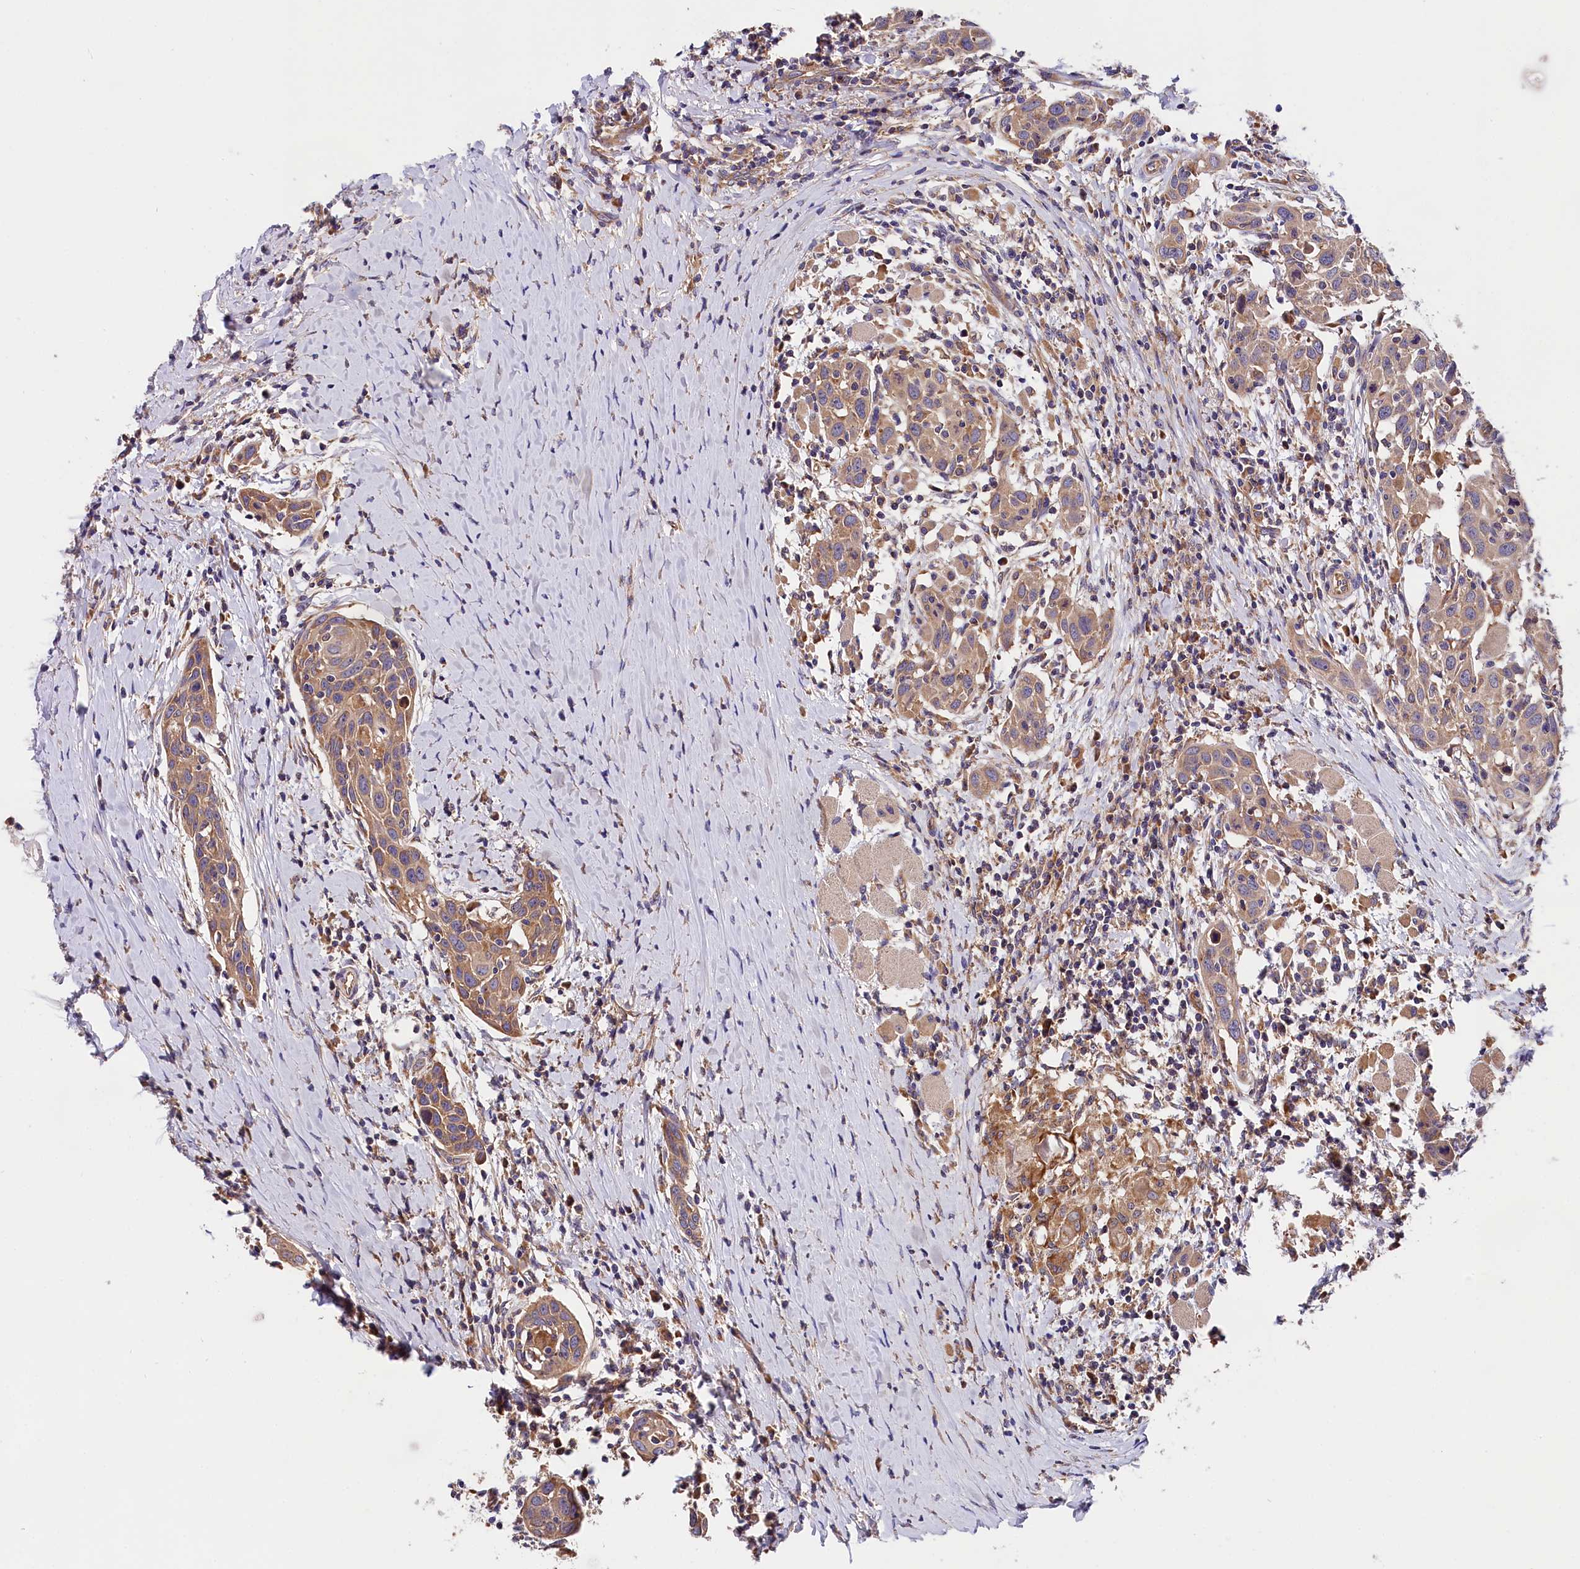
{"staining": {"intensity": "weak", "quantity": ">75%", "location": "cytoplasmic/membranous"}, "tissue": "head and neck cancer", "cell_type": "Tumor cells", "image_type": "cancer", "snomed": [{"axis": "morphology", "description": "Squamous cell carcinoma, NOS"}, {"axis": "topography", "description": "Oral tissue"}, {"axis": "topography", "description": "Head-Neck"}], "caption": "A high-resolution micrograph shows IHC staining of head and neck cancer (squamous cell carcinoma), which exhibits weak cytoplasmic/membranous positivity in approximately >75% of tumor cells.", "gene": "SPG11", "patient": {"sex": "female", "age": 50}}